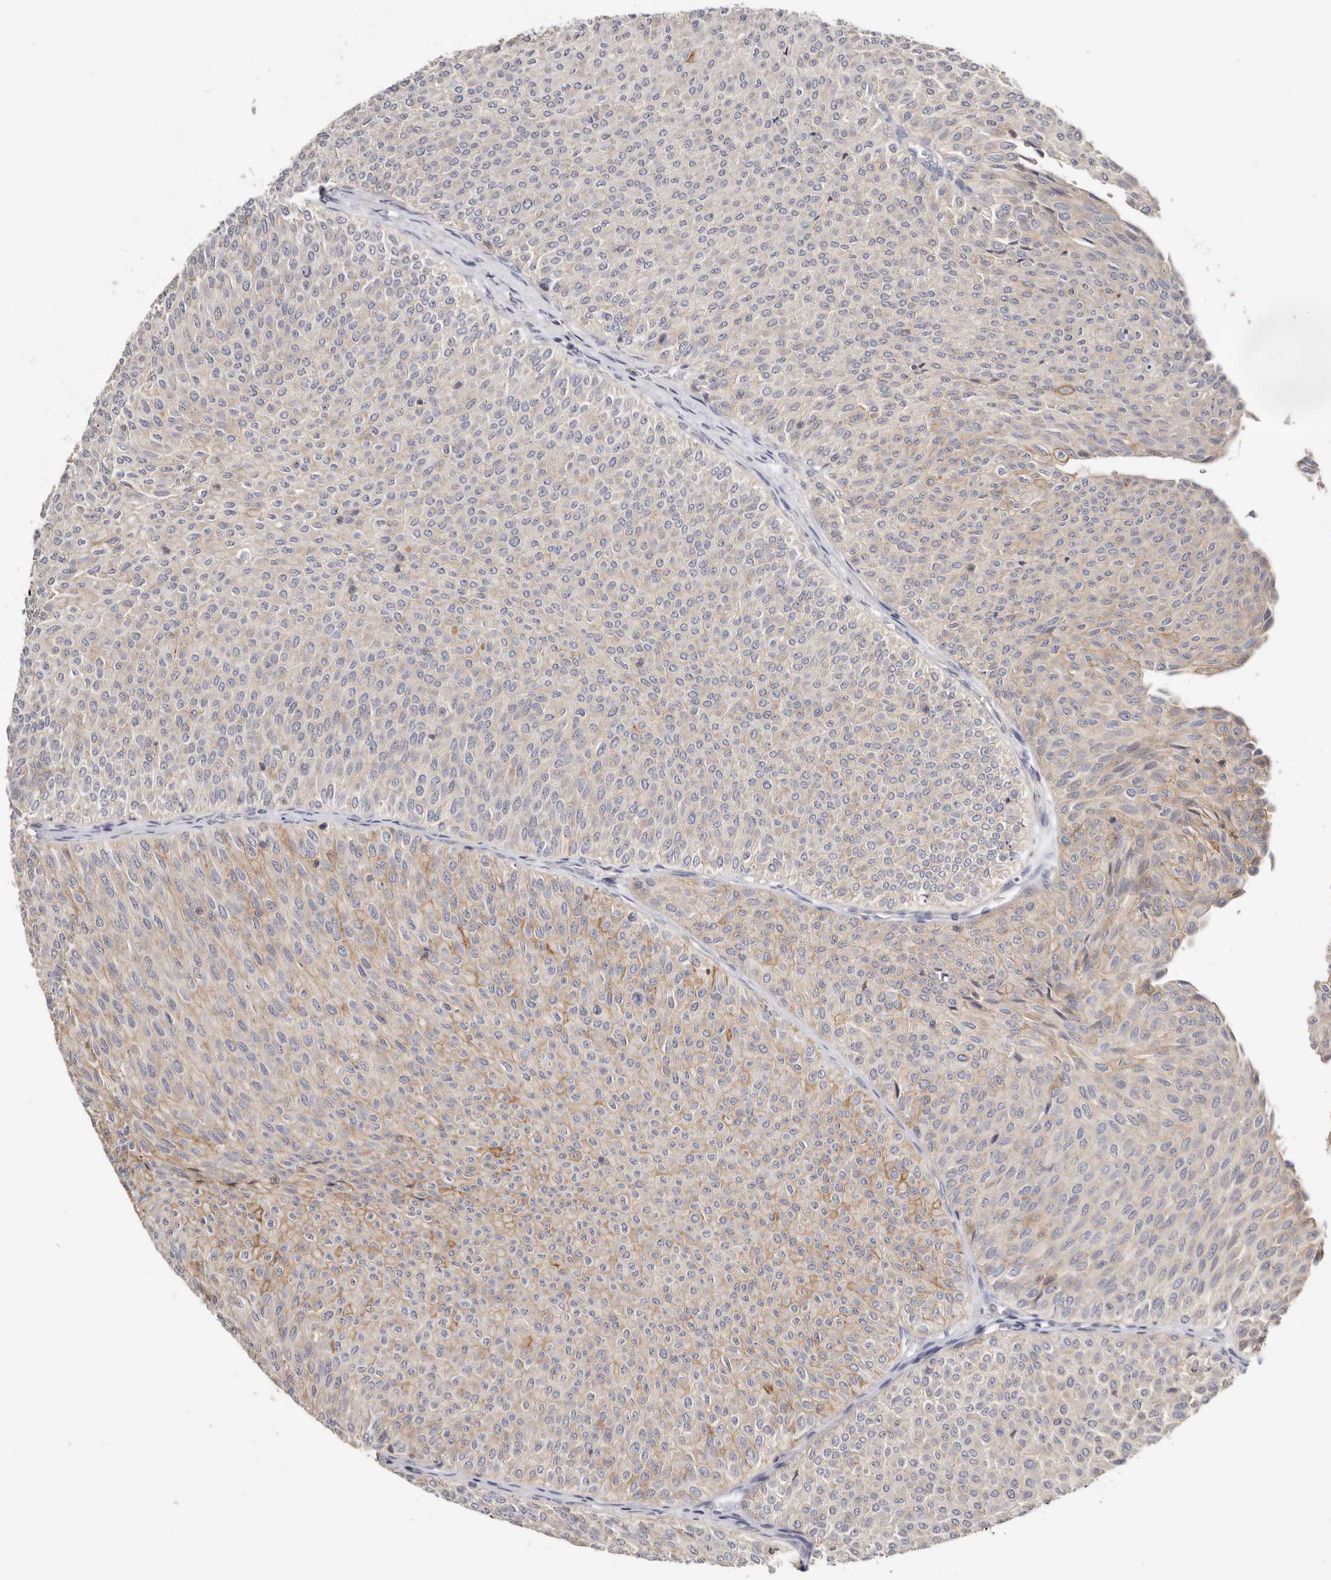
{"staining": {"intensity": "weak", "quantity": "25%-75%", "location": "cytoplasmic/membranous"}, "tissue": "urothelial cancer", "cell_type": "Tumor cells", "image_type": "cancer", "snomed": [{"axis": "morphology", "description": "Urothelial carcinoma, Low grade"}, {"axis": "topography", "description": "Urinary bladder"}], "caption": "The immunohistochemical stain labels weak cytoplasmic/membranous staining in tumor cells of urothelial carcinoma (low-grade) tissue. The staining was performed using DAB (3,3'-diaminobenzidine), with brown indicating positive protein expression. Nuclei are stained blue with hematoxylin.", "gene": "S100A14", "patient": {"sex": "male", "age": 78}}